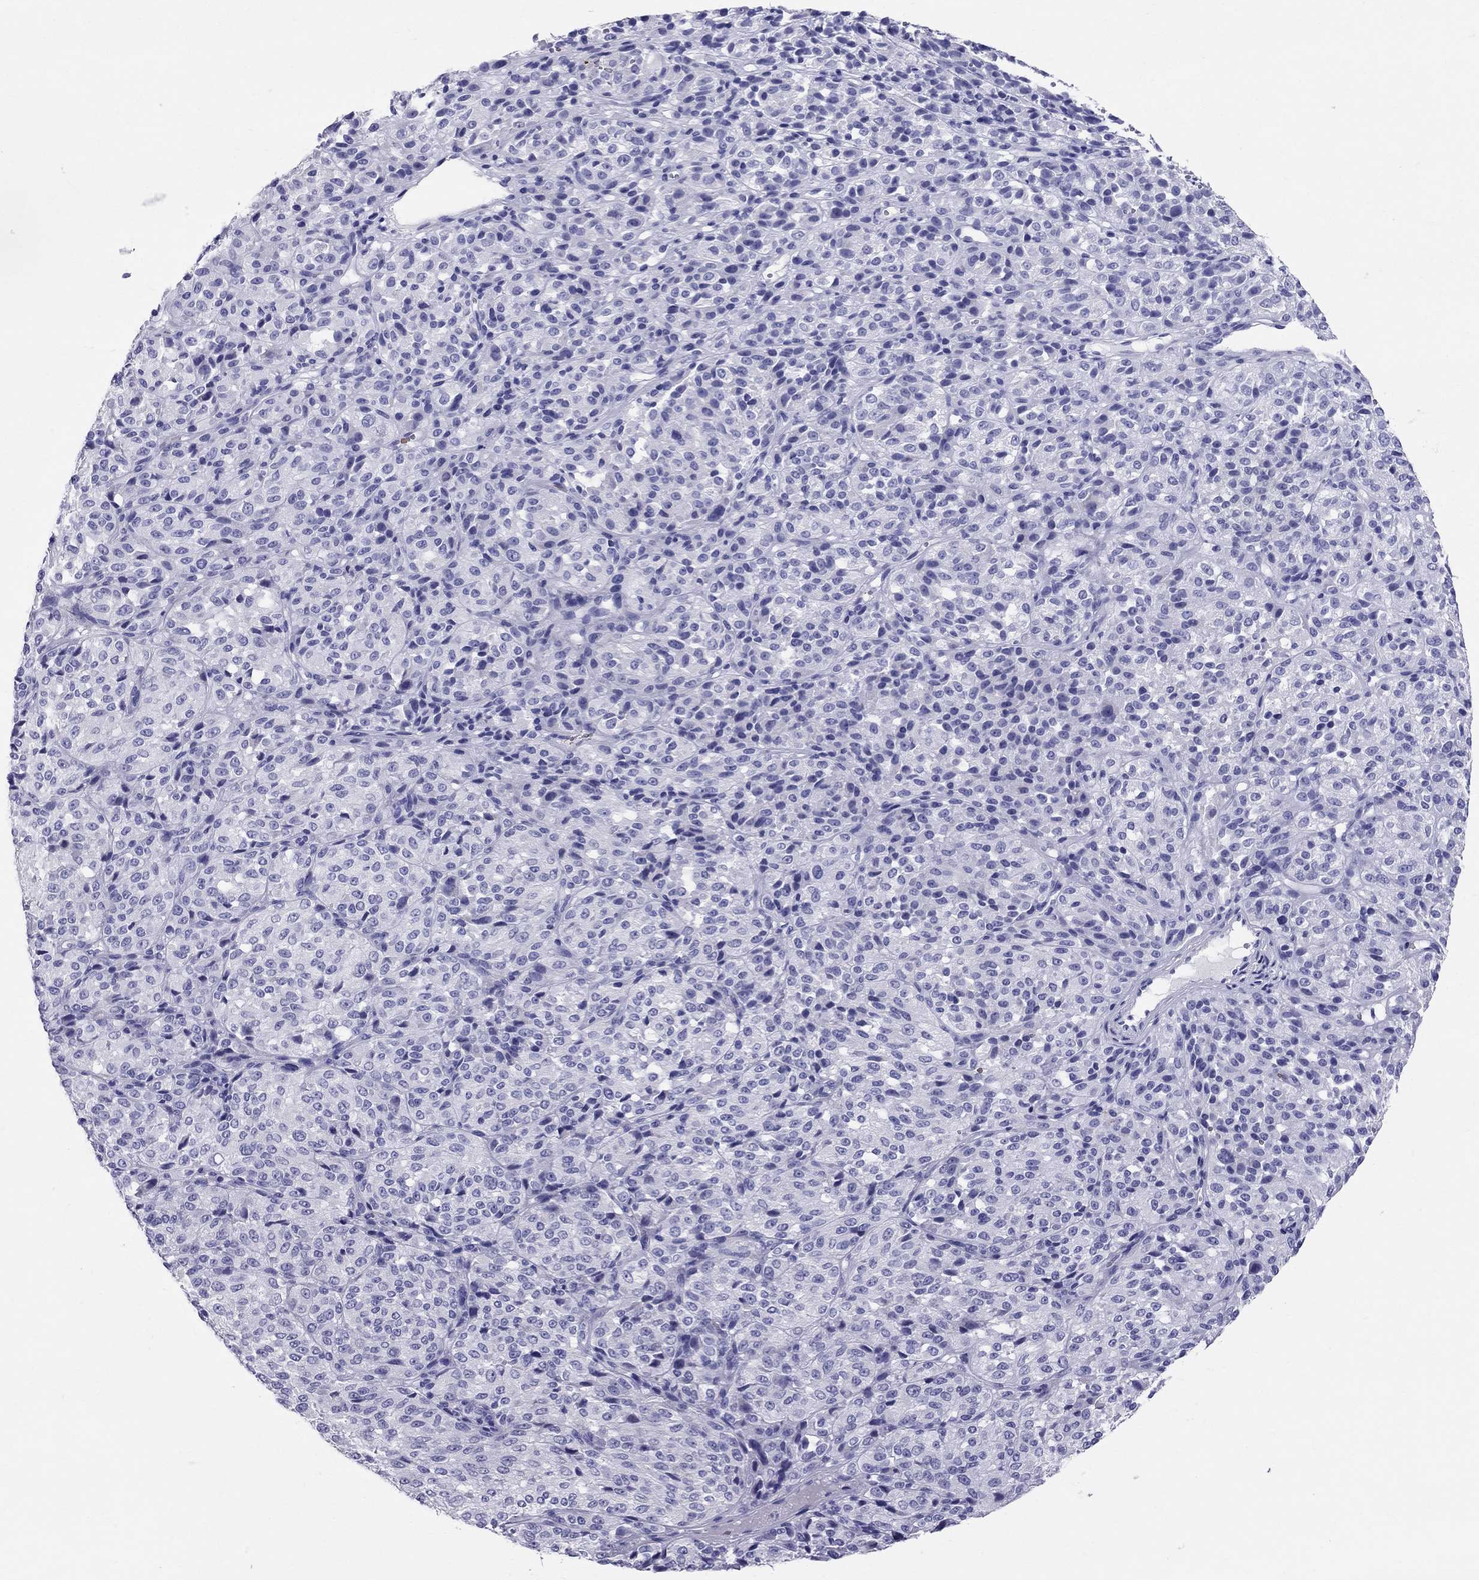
{"staining": {"intensity": "negative", "quantity": "none", "location": "none"}, "tissue": "melanoma", "cell_type": "Tumor cells", "image_type": "cancer", "snomed": [{"axis": "morphology", "description": "Malignant melanoma, Metastatic site"}, {"axis": "topography", "description": "Brain"}], "caption": "This is an IHC image of human malignant melanoma (metastatic site). There is no expression in tumor cells.", "gene": "DNAAF6", "patient": {"sex": "female", "age": 56}}